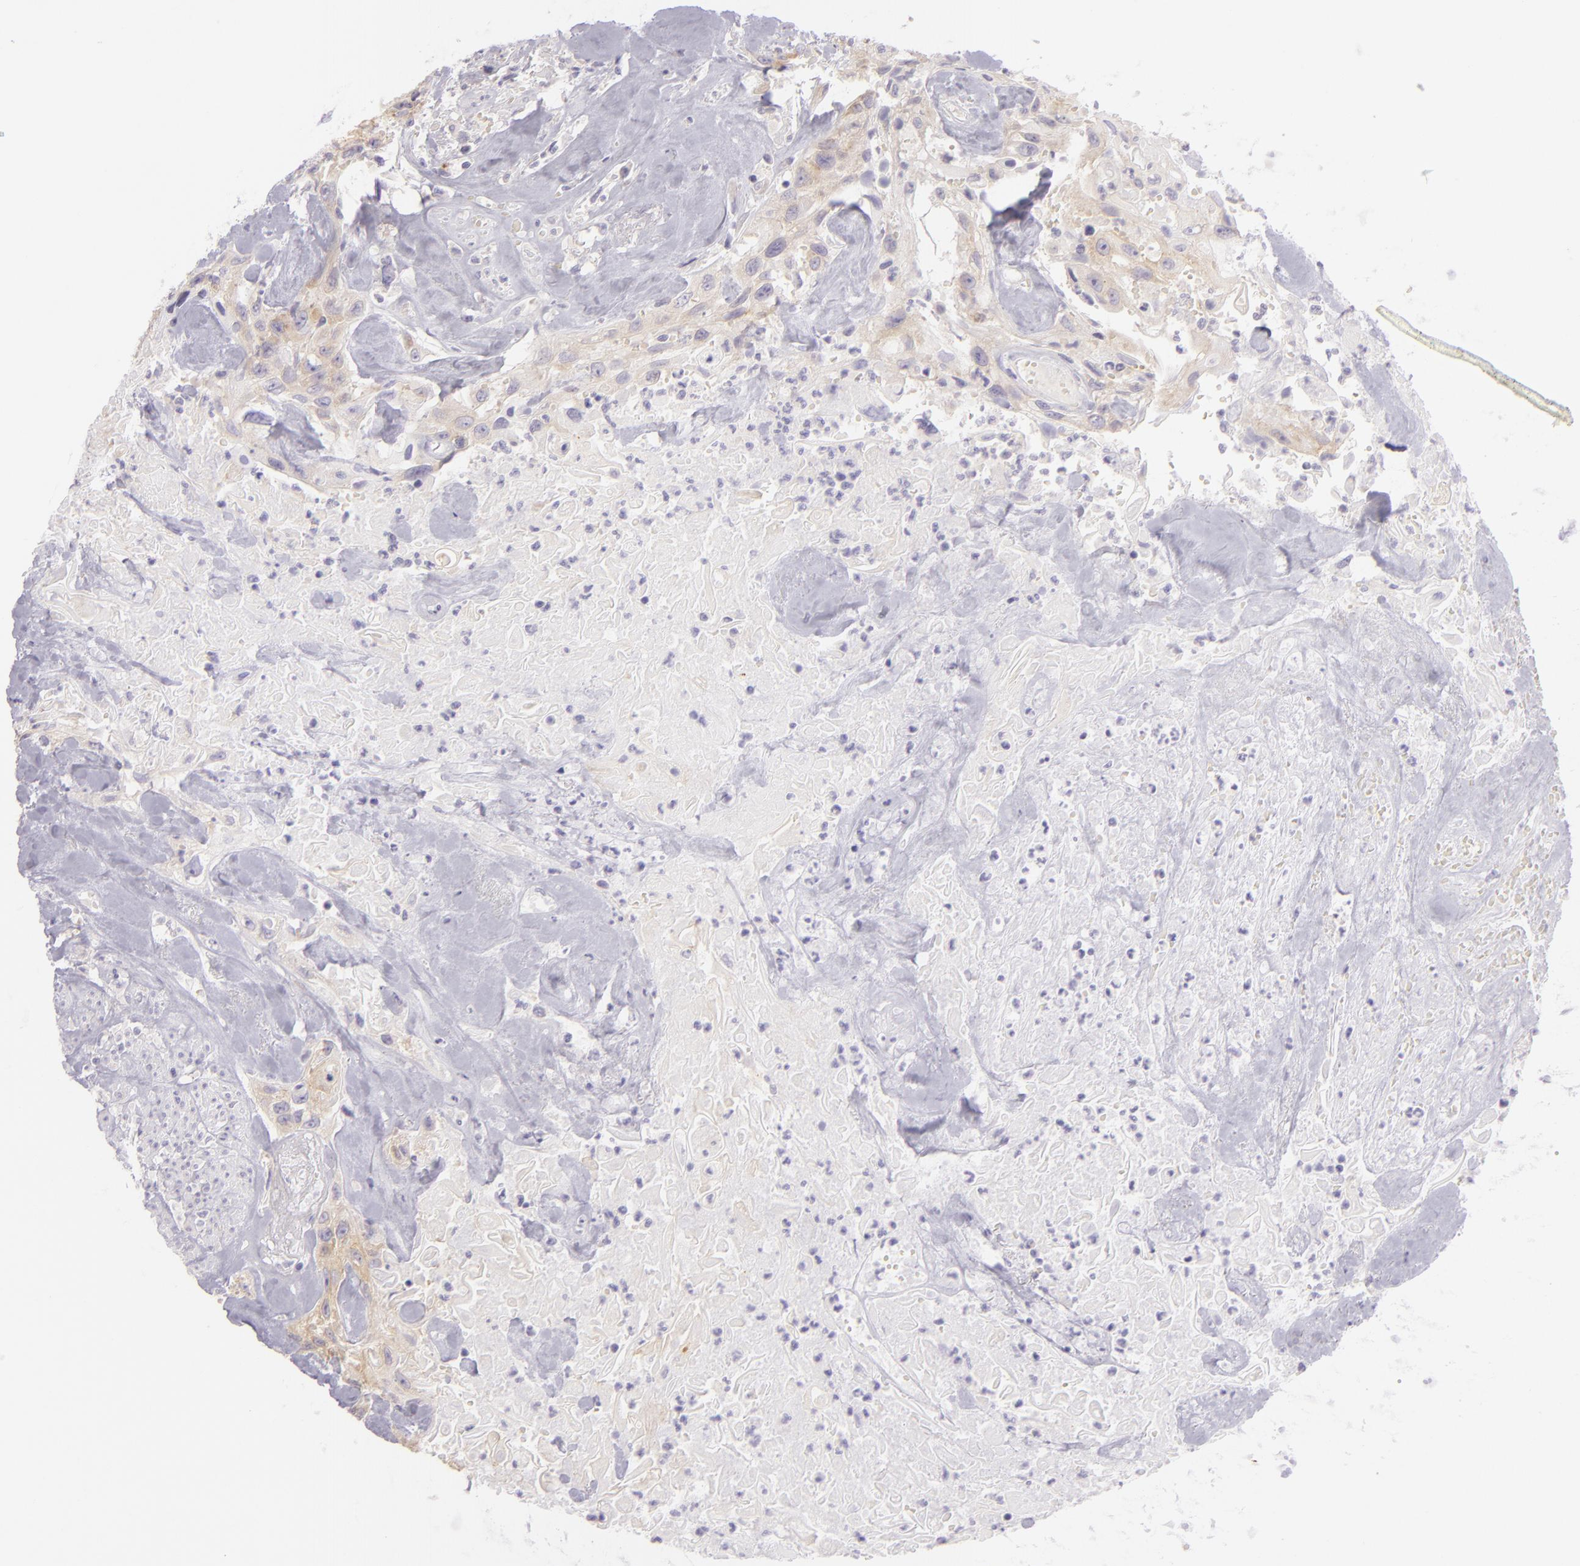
{"staining": {"intensity": "weak", "quantity": "25%-75%", "location": "cytoplasmic/membranous"}, "tissue": "urothelial cancer", "cell_type": "Tumor cells", "image_type": "cancer", "snomed": [{"axis": "morphology", "description": "Urothelial carcinoma, High grade"}, {"axis": "topography", "description": "Urinary bladder"}], "caption": "This image demonstrates immunohistochemistry staining of human urothelial cancer, with low weak cytoplasmic/membranous staining in about 25%-75% of tumor cells.", "gene": "ZC3H7B", "patient": {"sex": "female", "age": 84}}